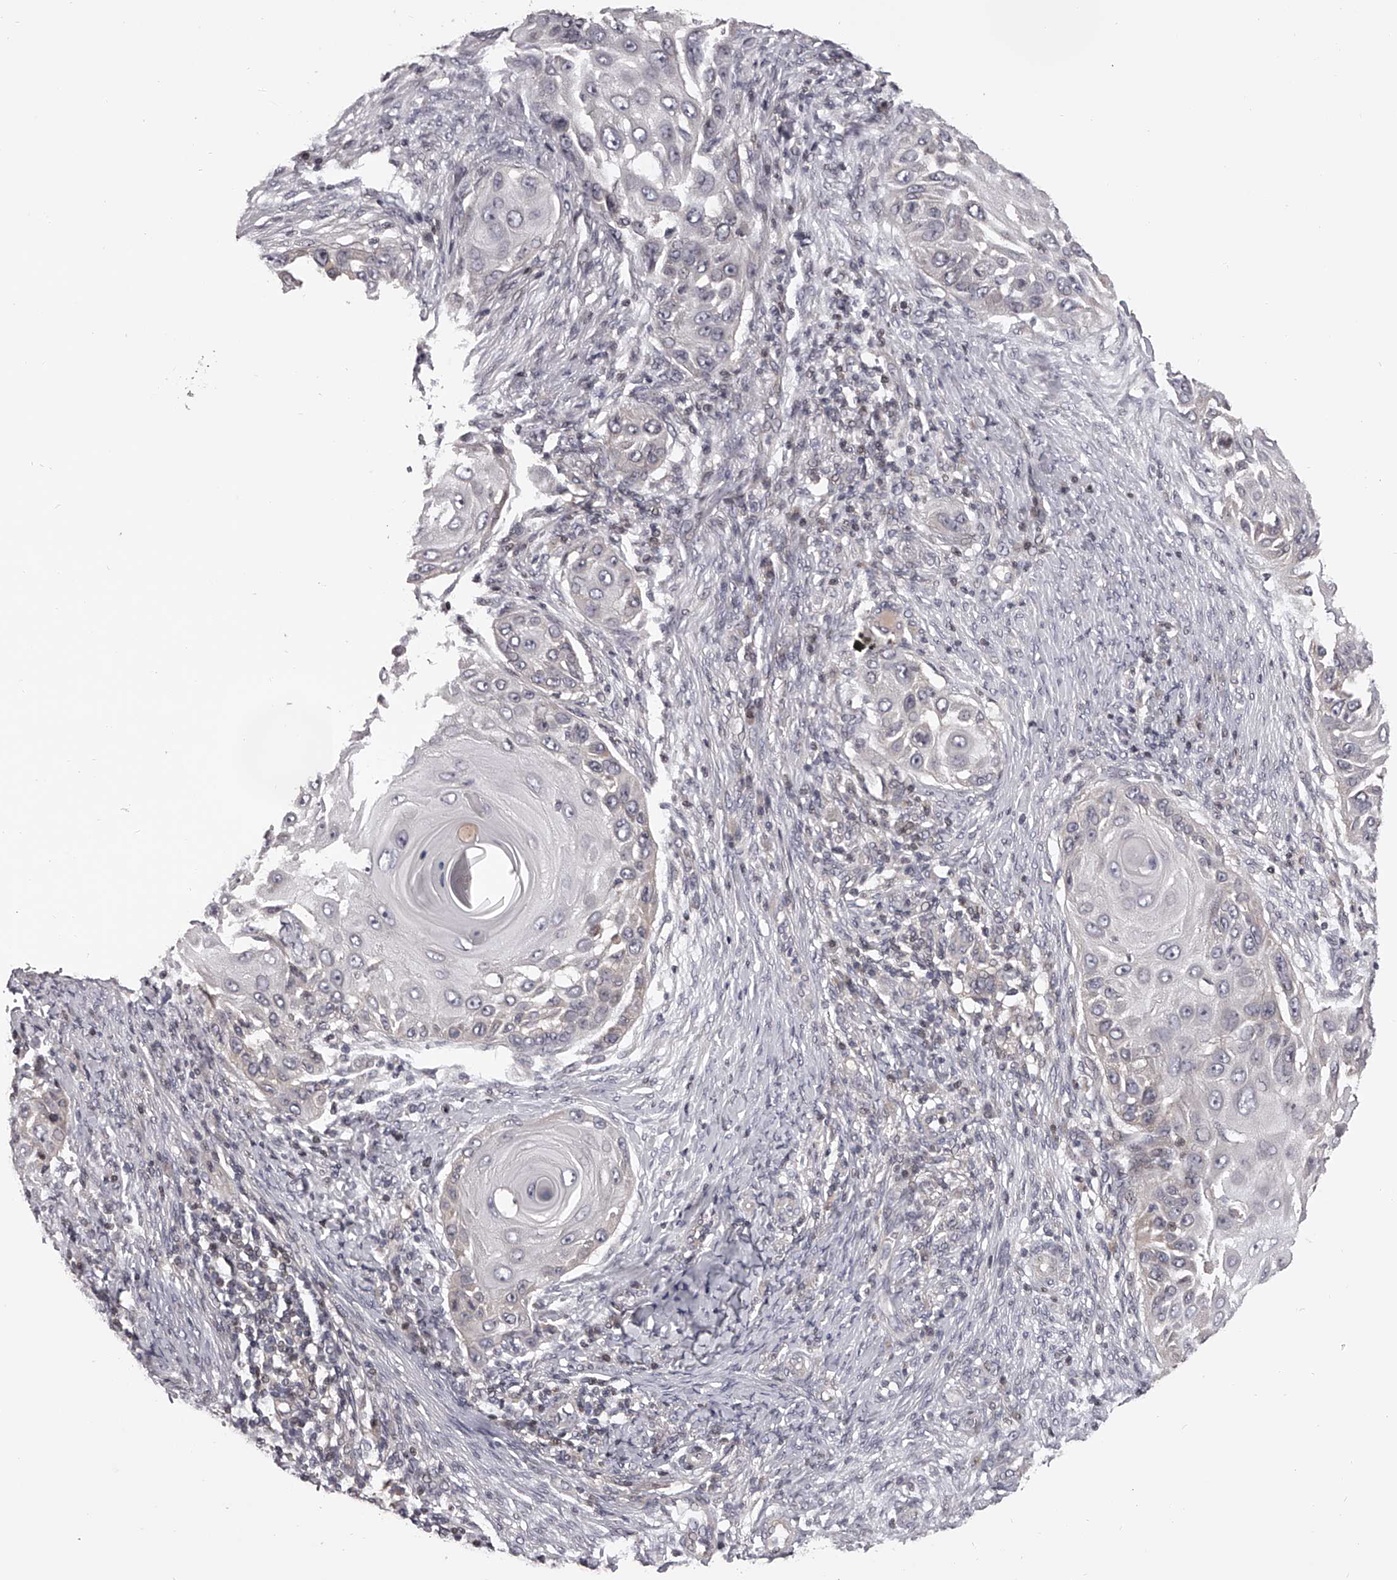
{"staining": {"intensity": "negative", "quantity": "none", "location": "none"}, "tissue": "skin cancer", "cell_type": "Tumor cells", "image_type": "cancer", "snomed": [{"axis": "morphology", "description": "Squamous cell carcinoma, NOS"}, {"axis": "topography", "description": "Skin"}], "caption": "There is no significant expression in tumor cells of squamous cell carcinoma (skin).", "gene": "PFDN2", "patient": {"sex": "female", "age": 44}}